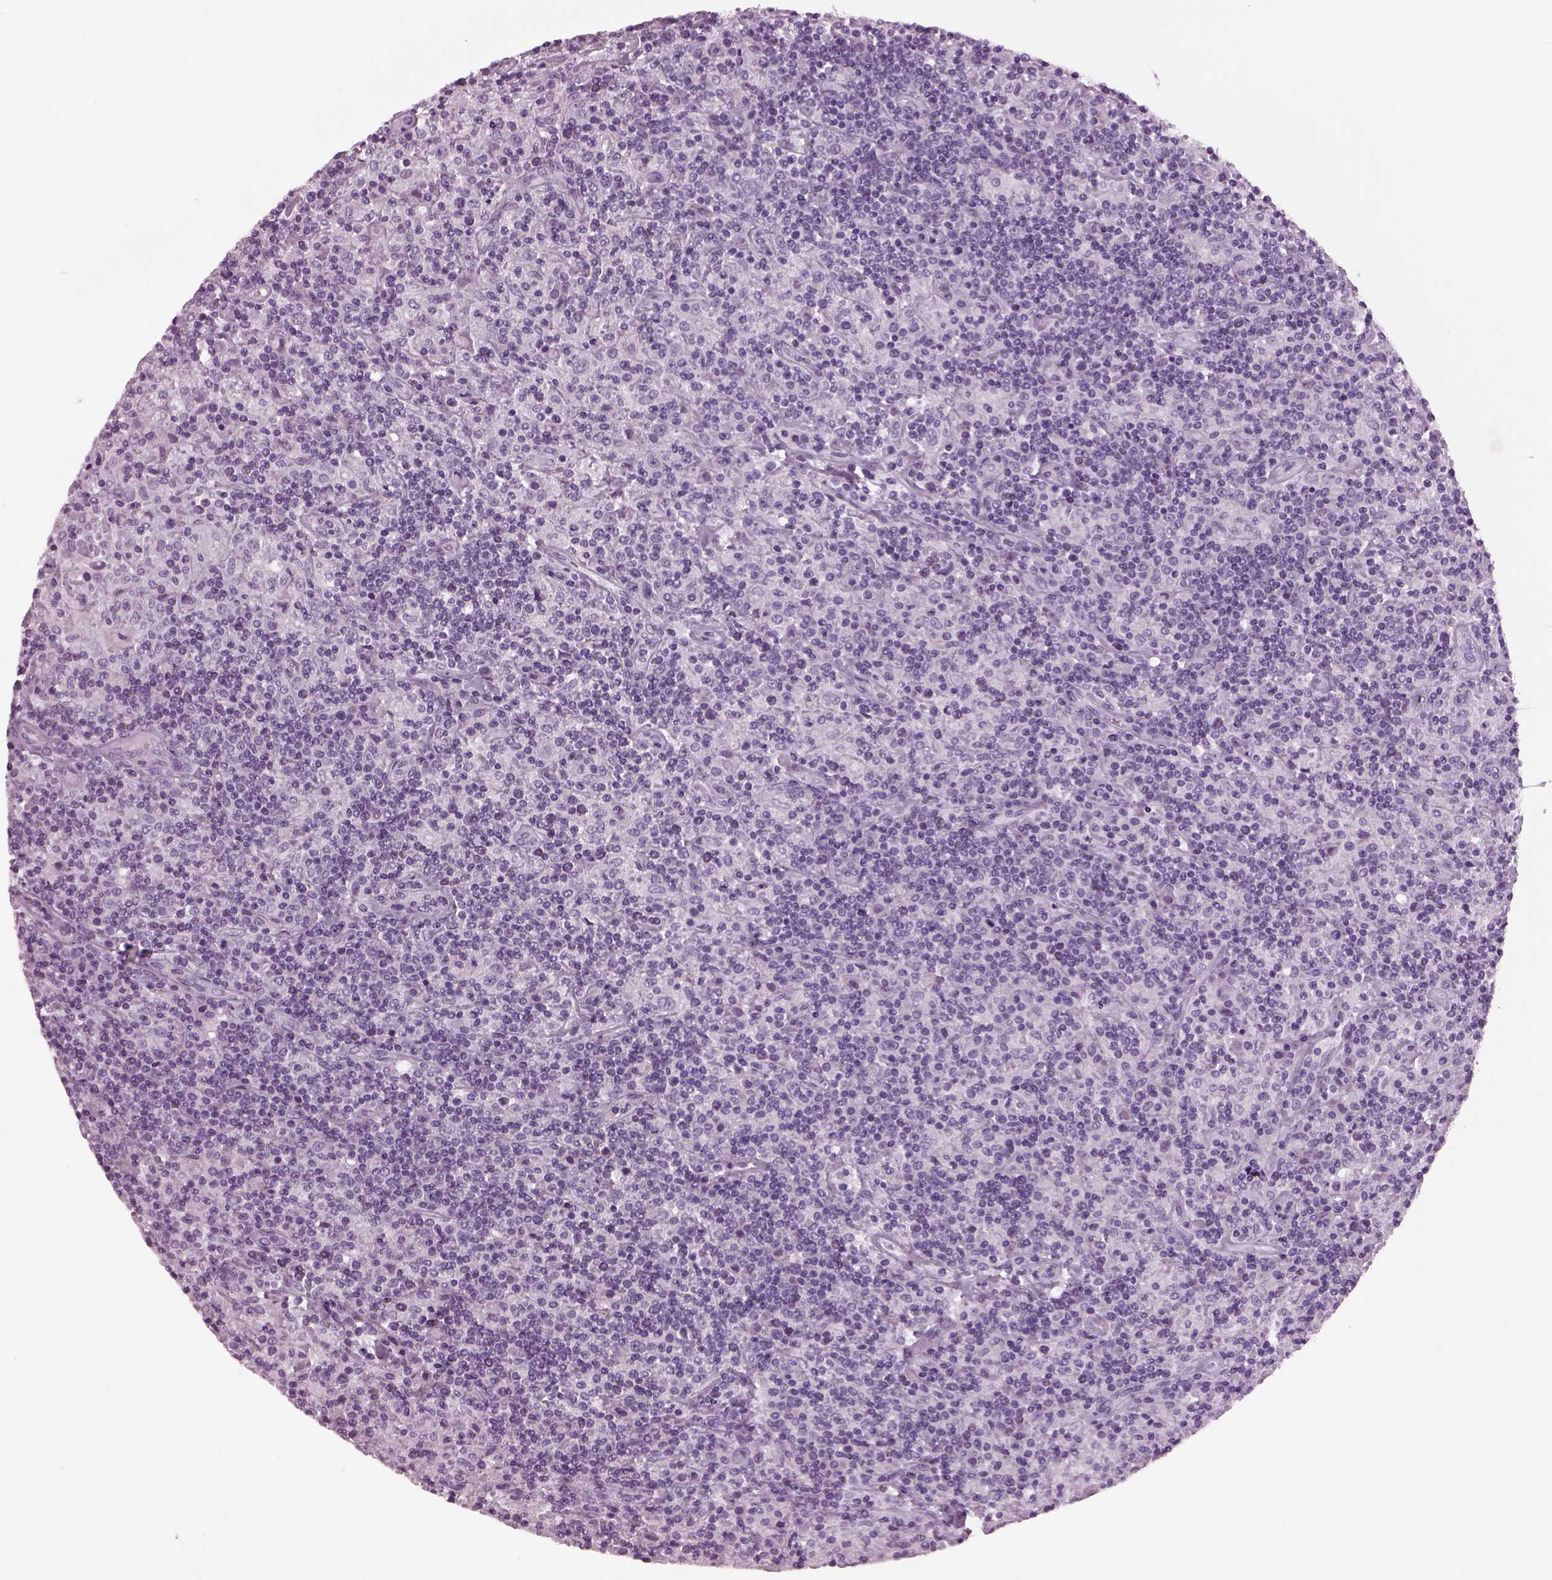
{"staining": {"intensity": "negative", "quantity": "none", "location": "none"}, "tissue": "lymphoma", "cell_type": "Tumor cells", "image_type": "cancer", "snomed": [{"axis": "morphology", "description": "Hodgkin's disease, NOS"}, {"axis": "topography", "description": "Lymph node"}], "caption": "Hodgkin's disease was stained to show a protein in brown. There is no significant expression in tumor cells. (IHC, brightfield microscopy, high magnification).", "gene": "KRTAP3-2", "patient": {"sex": "male", "age": 70}}